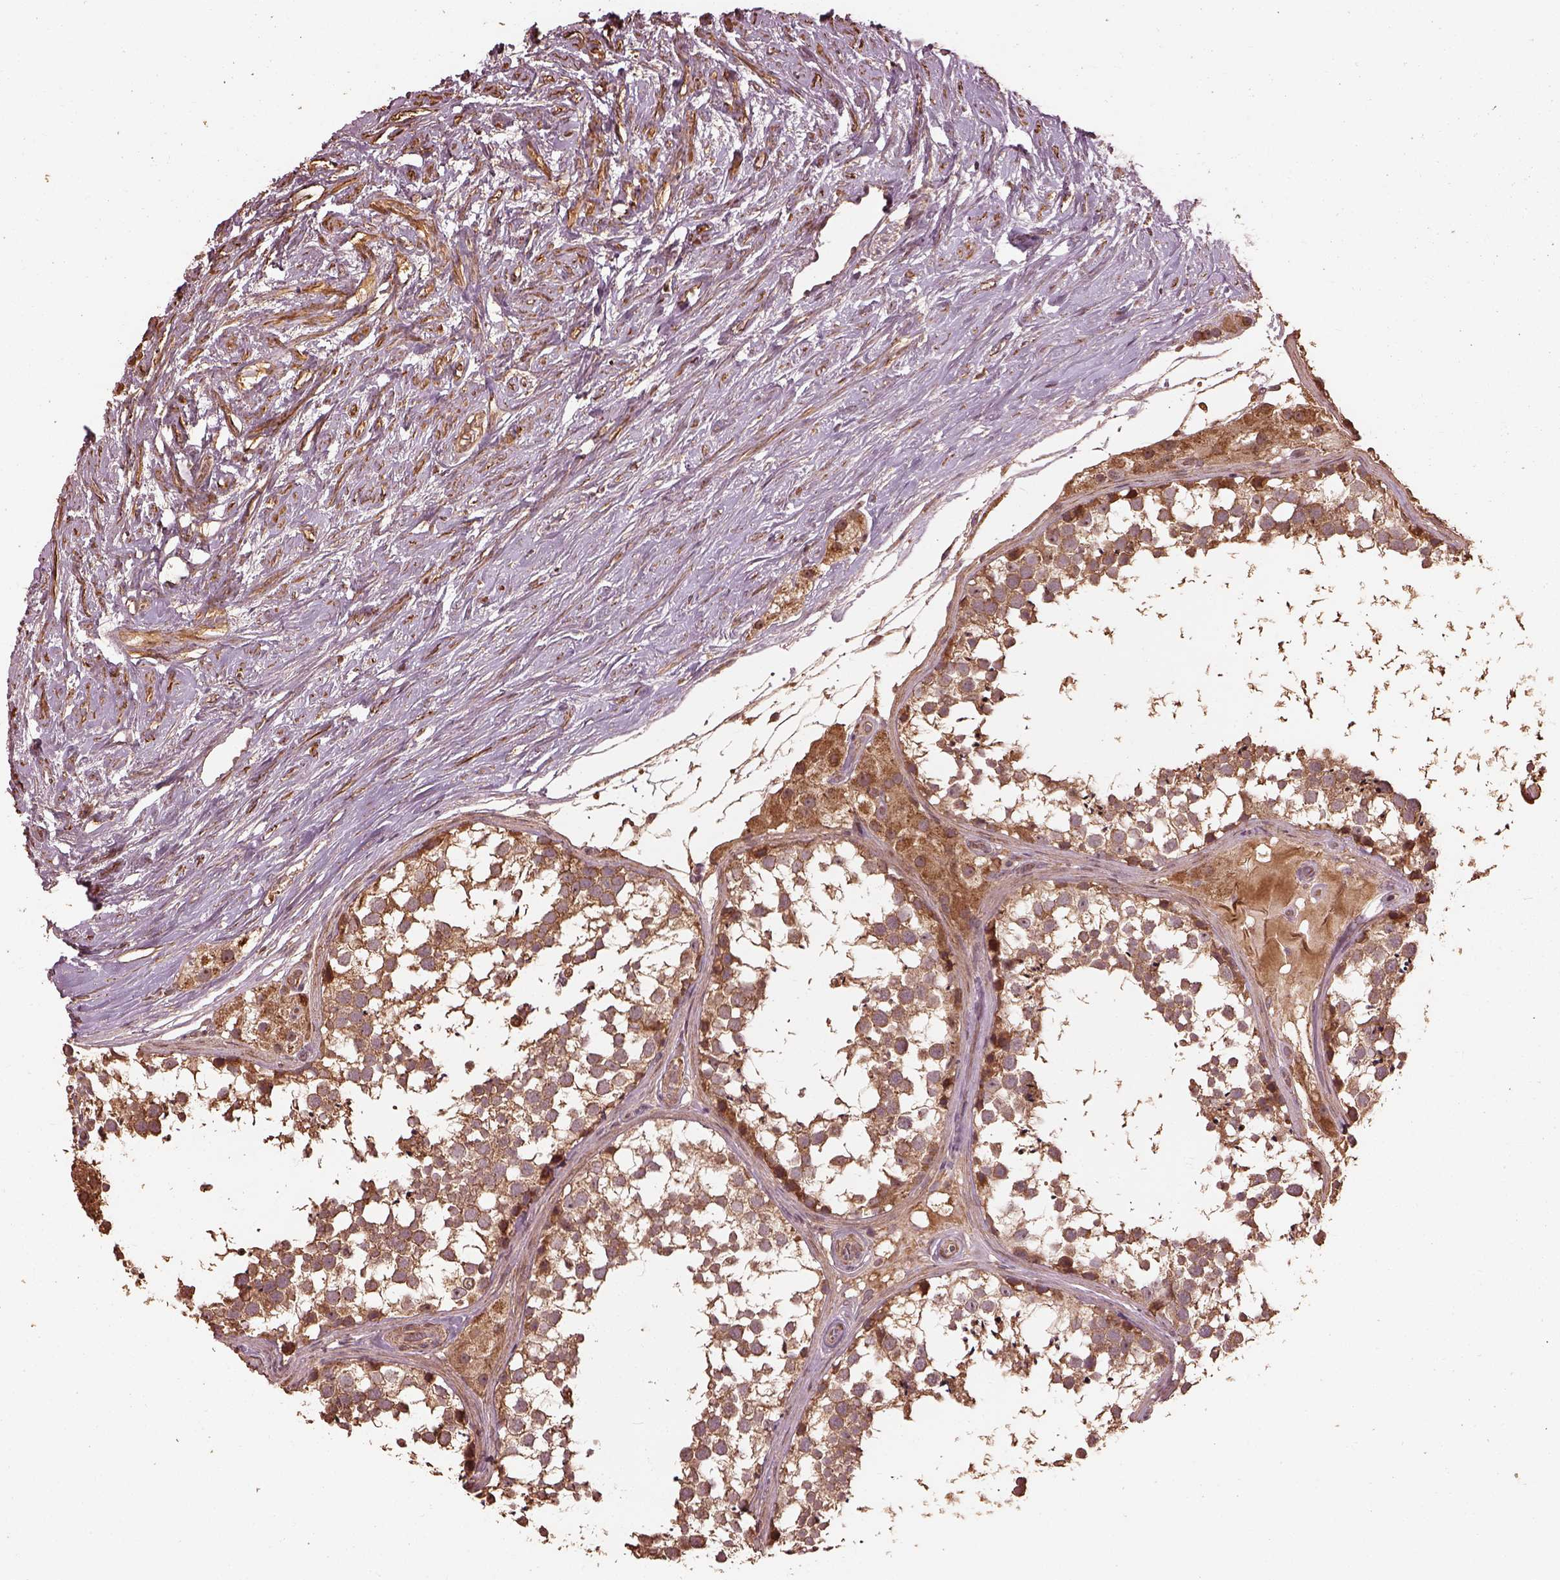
{"staining": {"intensity": "strong", "quantity": "25%-75%", "location": "cytoplasmic/membranous"}, "tissue": "testis", "cell_type": "Cells in seminiferous ducts", "image_type": "normal", "snomed": [{"axis": "morphology", "description": "Normal tissue, NOS"}, {"axis": "morphology", "description": "Seminoma, NOS"}, {"axis": "topography", "description": "Testis"}], "caption": "Protein analysis of unremarkable testis displays strong cytoplasmic/membranous expression in about 25%-75% of cells in seminiferous ducts.", "gene": "METTL4", "patient": {"sex": "male", "age": 65}}